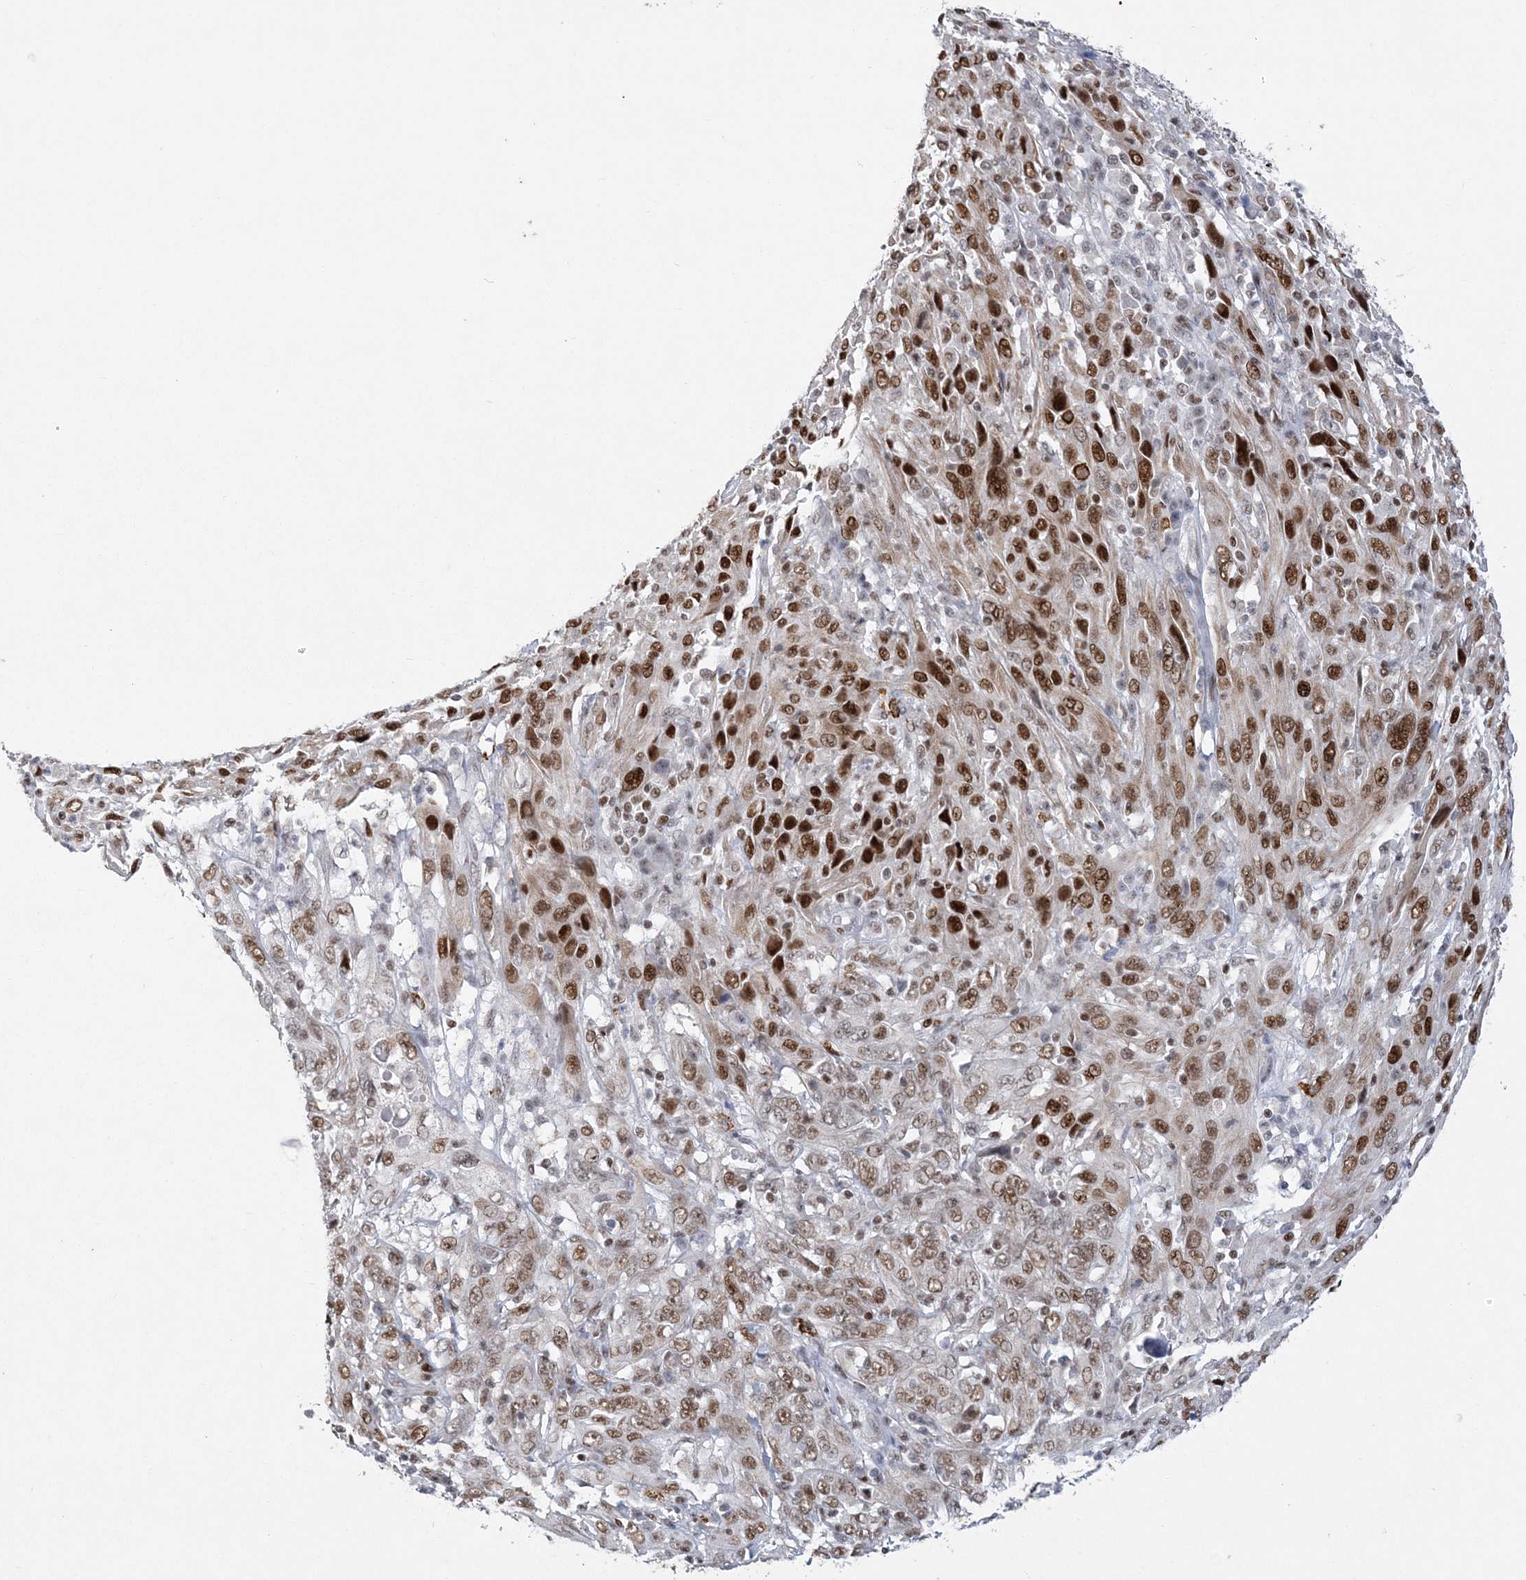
{"staining": {"intensity": "moderate", "quantity": ">75%", "location": "nuclear"}, "tissue": "cervical cancer", "cell_type": "Tumor cells", "image_type": "cancer", "snomed": [{"axis": "morphology", "description": "Squamous cell carcinoma, NOS"}, {"axis": "topography", "description": "Cervix"}], "caption": "DAB immunohistochemical staining of cervical cancer reveals moderate nuclear protein expression in approximately >75% of tumor cells. Ihc stains the protein of interest in brown and the nuclei are stained blue.", "gene": "ZBTB7A", "patient": {"sex": "female", "age": 46}}